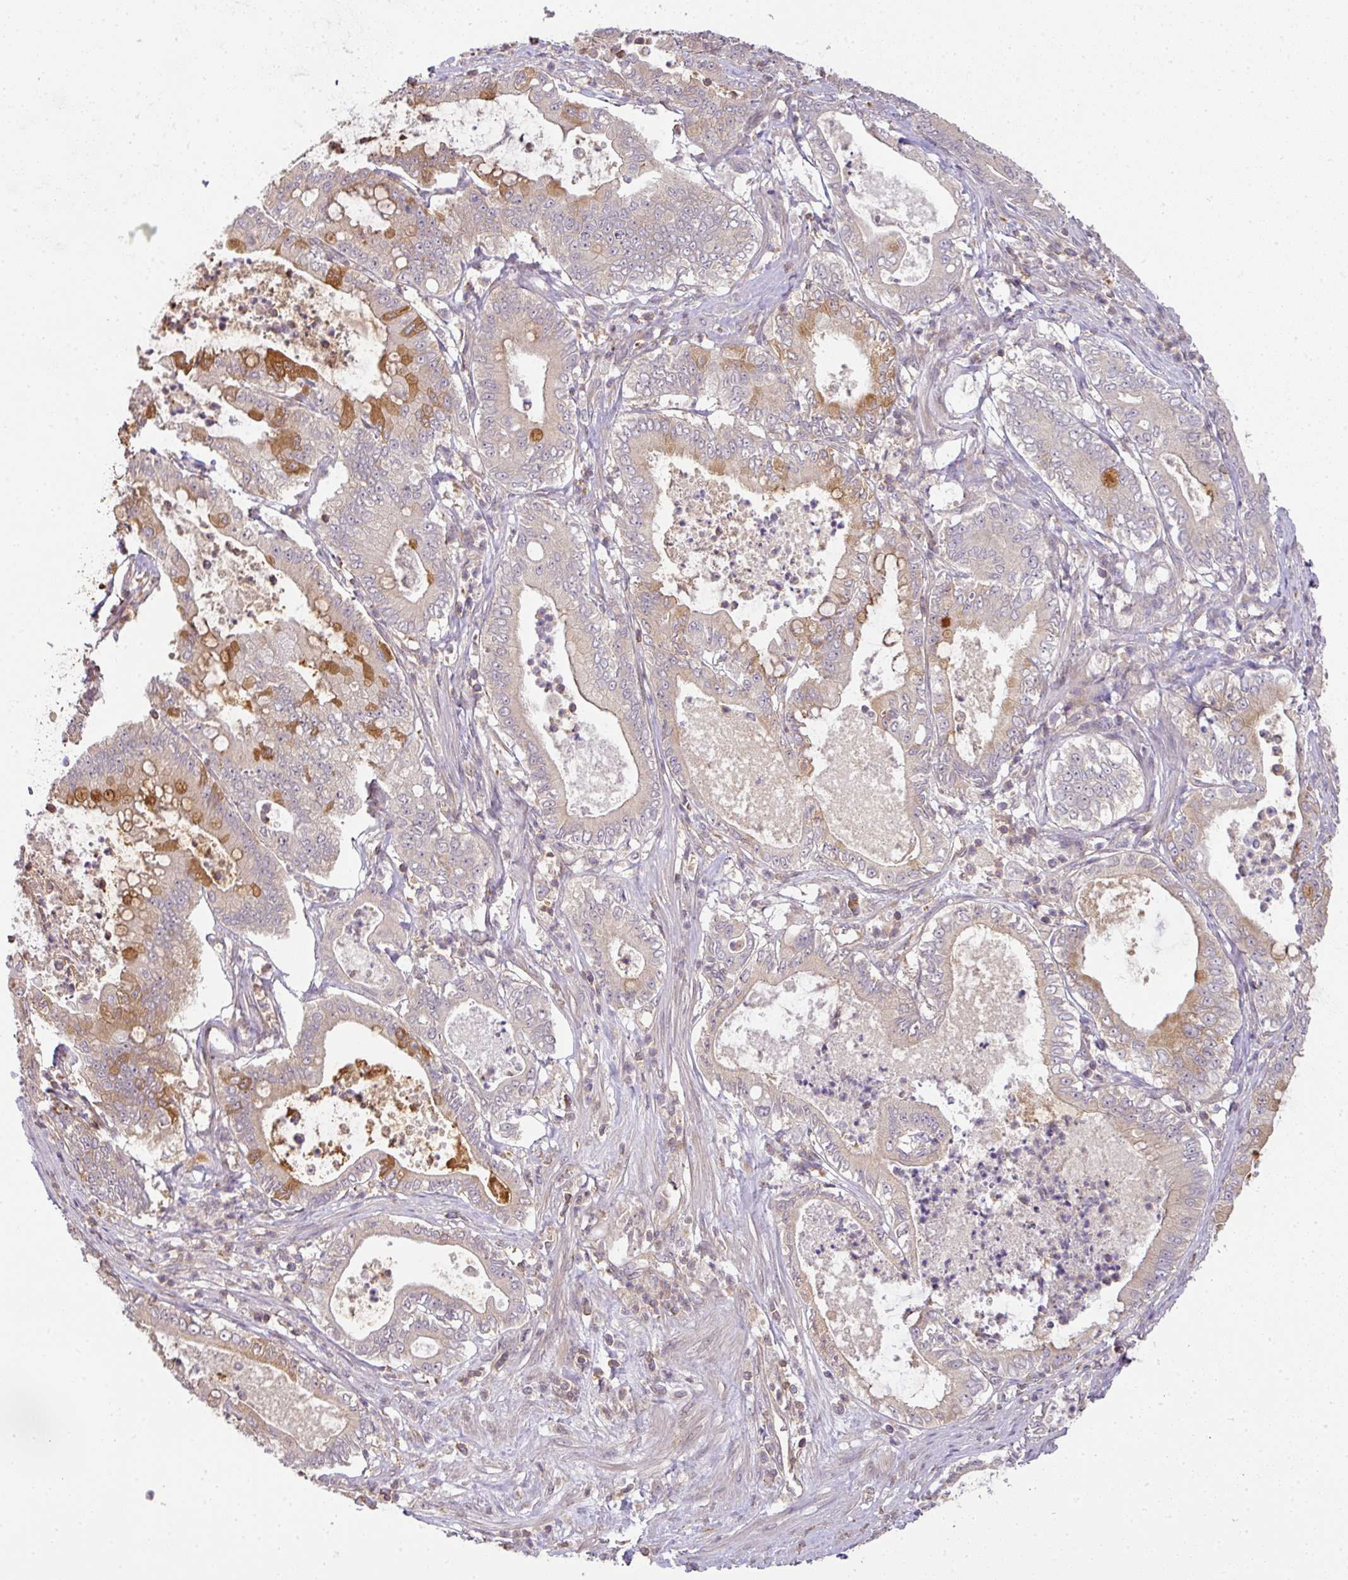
{"staining": {"intensity": "moderate", "quantity": "<25%", "location": "cytoplasmic/membranous"}, "tissue": "pancreatic cancer", "cell_type": "Tumor cells", "image_type": "cancer", "snomed": [{"axis": "morphology", "description": "Adenocarcinoma, NOS"}, {"axis": "topography", "description": "Pancreas"}], "caption": "A high-resolution histopathology image shows immunohistochemistry (IHC) staining of pancreatic cancer (adenocarcinoma), which demonstrates moderate cytoplasmic/membranous expression in about <25% of tumor cells.", "gene": "TCL1B", "patient": {"sex": "male", "age": 71}}